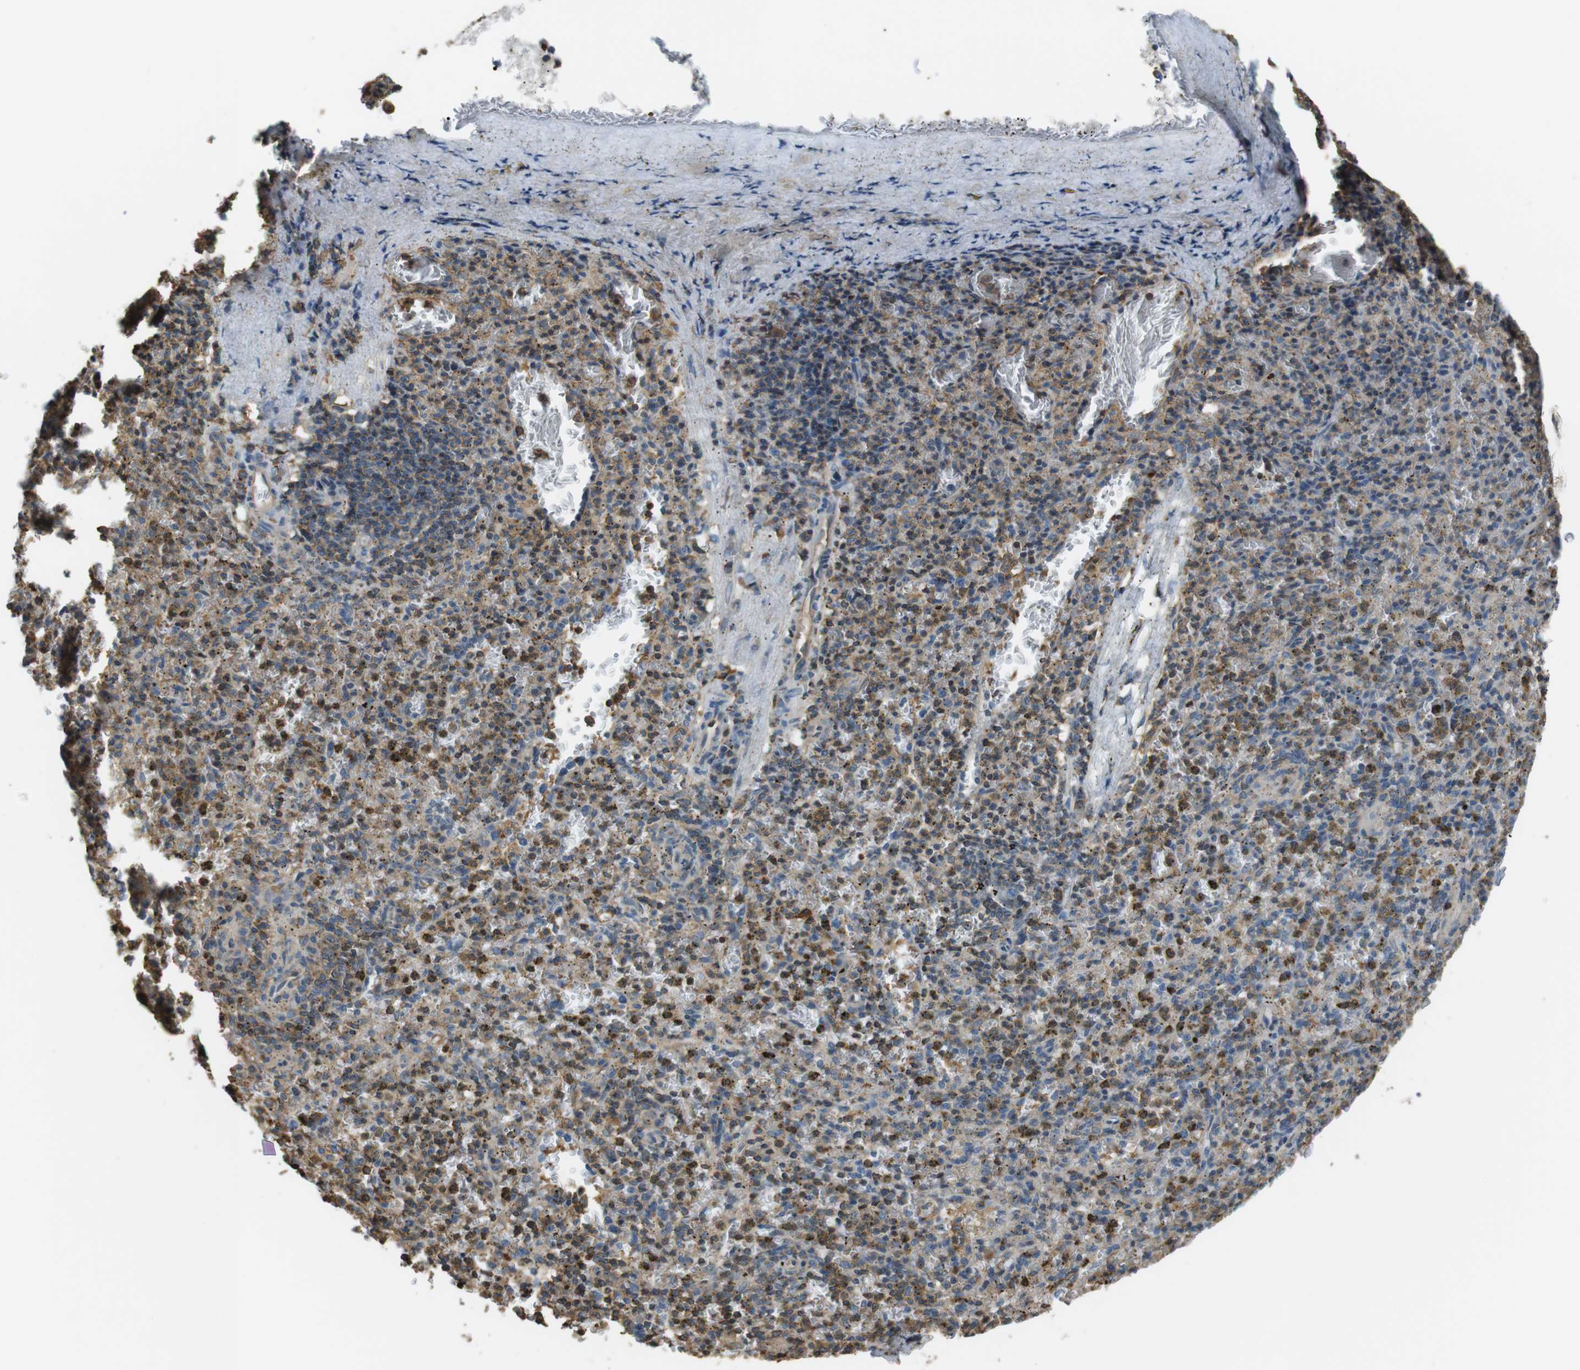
{"staining": {"intensity": "moderate", "quantity": ">75%", "location": "cytoplasmic/membranous"}, "tissue": "spleen", "cell_type": "Cells in red pulp", "image_type": "normal", "snomed": [{"axis": "morphology", "description": "Normal tissue, NOS"}, {"axis": "topography", "description": "Spleen"}], "caption": "Protein staining demonstrates moderate cytoplasmic/membranous staining in about >75% of cells in red pulp in unremarkable spleen. Using DAB (brown) and hematoxylin (blue) stains, captured at high magnification using brightfield microscopy.", "gene": "FCAR", "patient": {"sex": "male", "age": 72}}